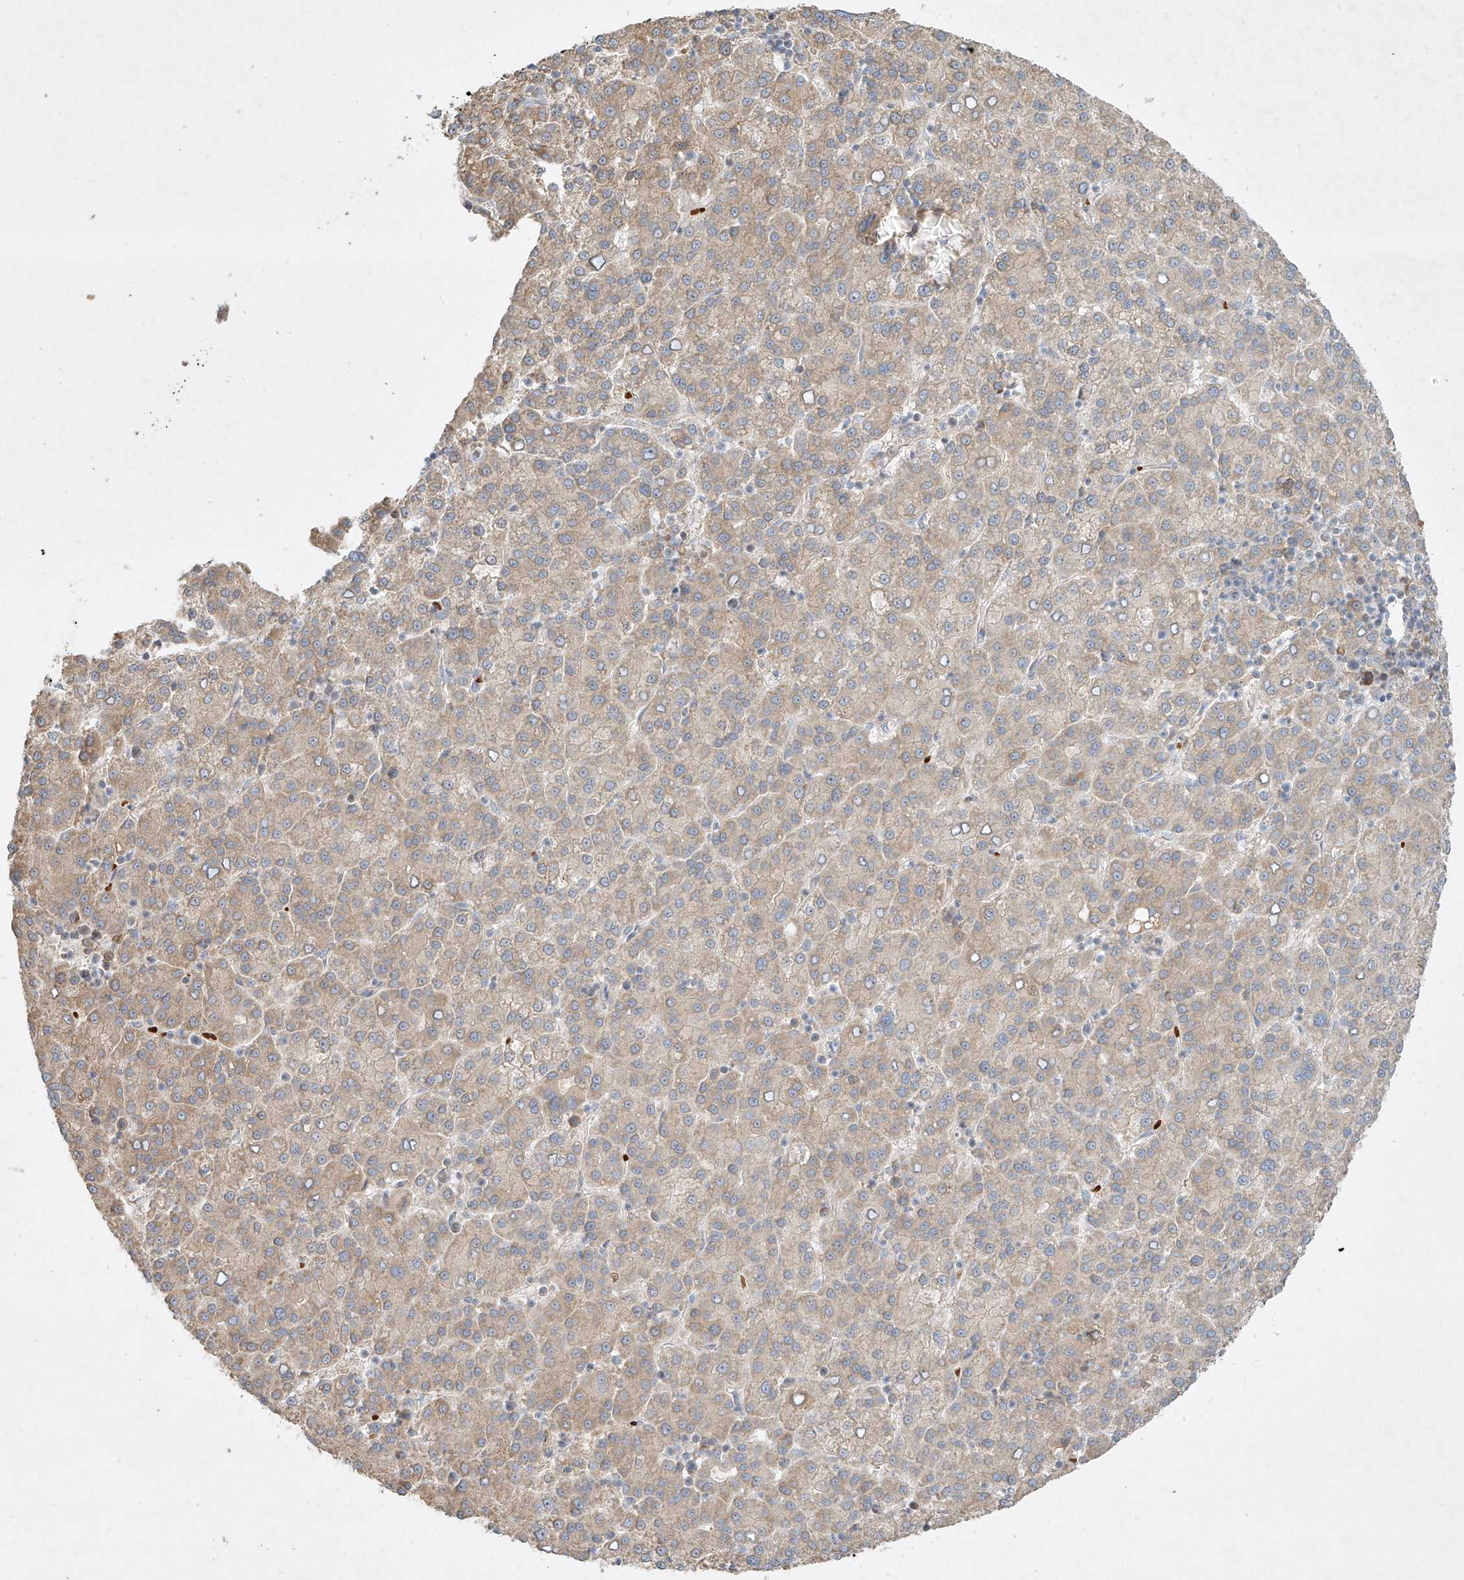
{"staining": {"intensity": "weak", "quantity": ">75%", "location": "cytoplasmic/membranous"}, "tissue": "liver cancer", "cell_type": "Tumor cells", "image_type": "cancer", "snomed": [{"axis": "morphology", "description": "Carcinoma, Hepatocellular, NOS"}, {"axis": "topography", "description": "Liver"}], "caption": "High-power microscopy captured an immunohistochemistry histopathology image of hepatocellular carcinoma (liver), revealing weak cytoplasmic/membranous positivity in about >75% of tumor cells.", "gene": "KPNA7", "patient": {"sex": "female", "age": 58}}